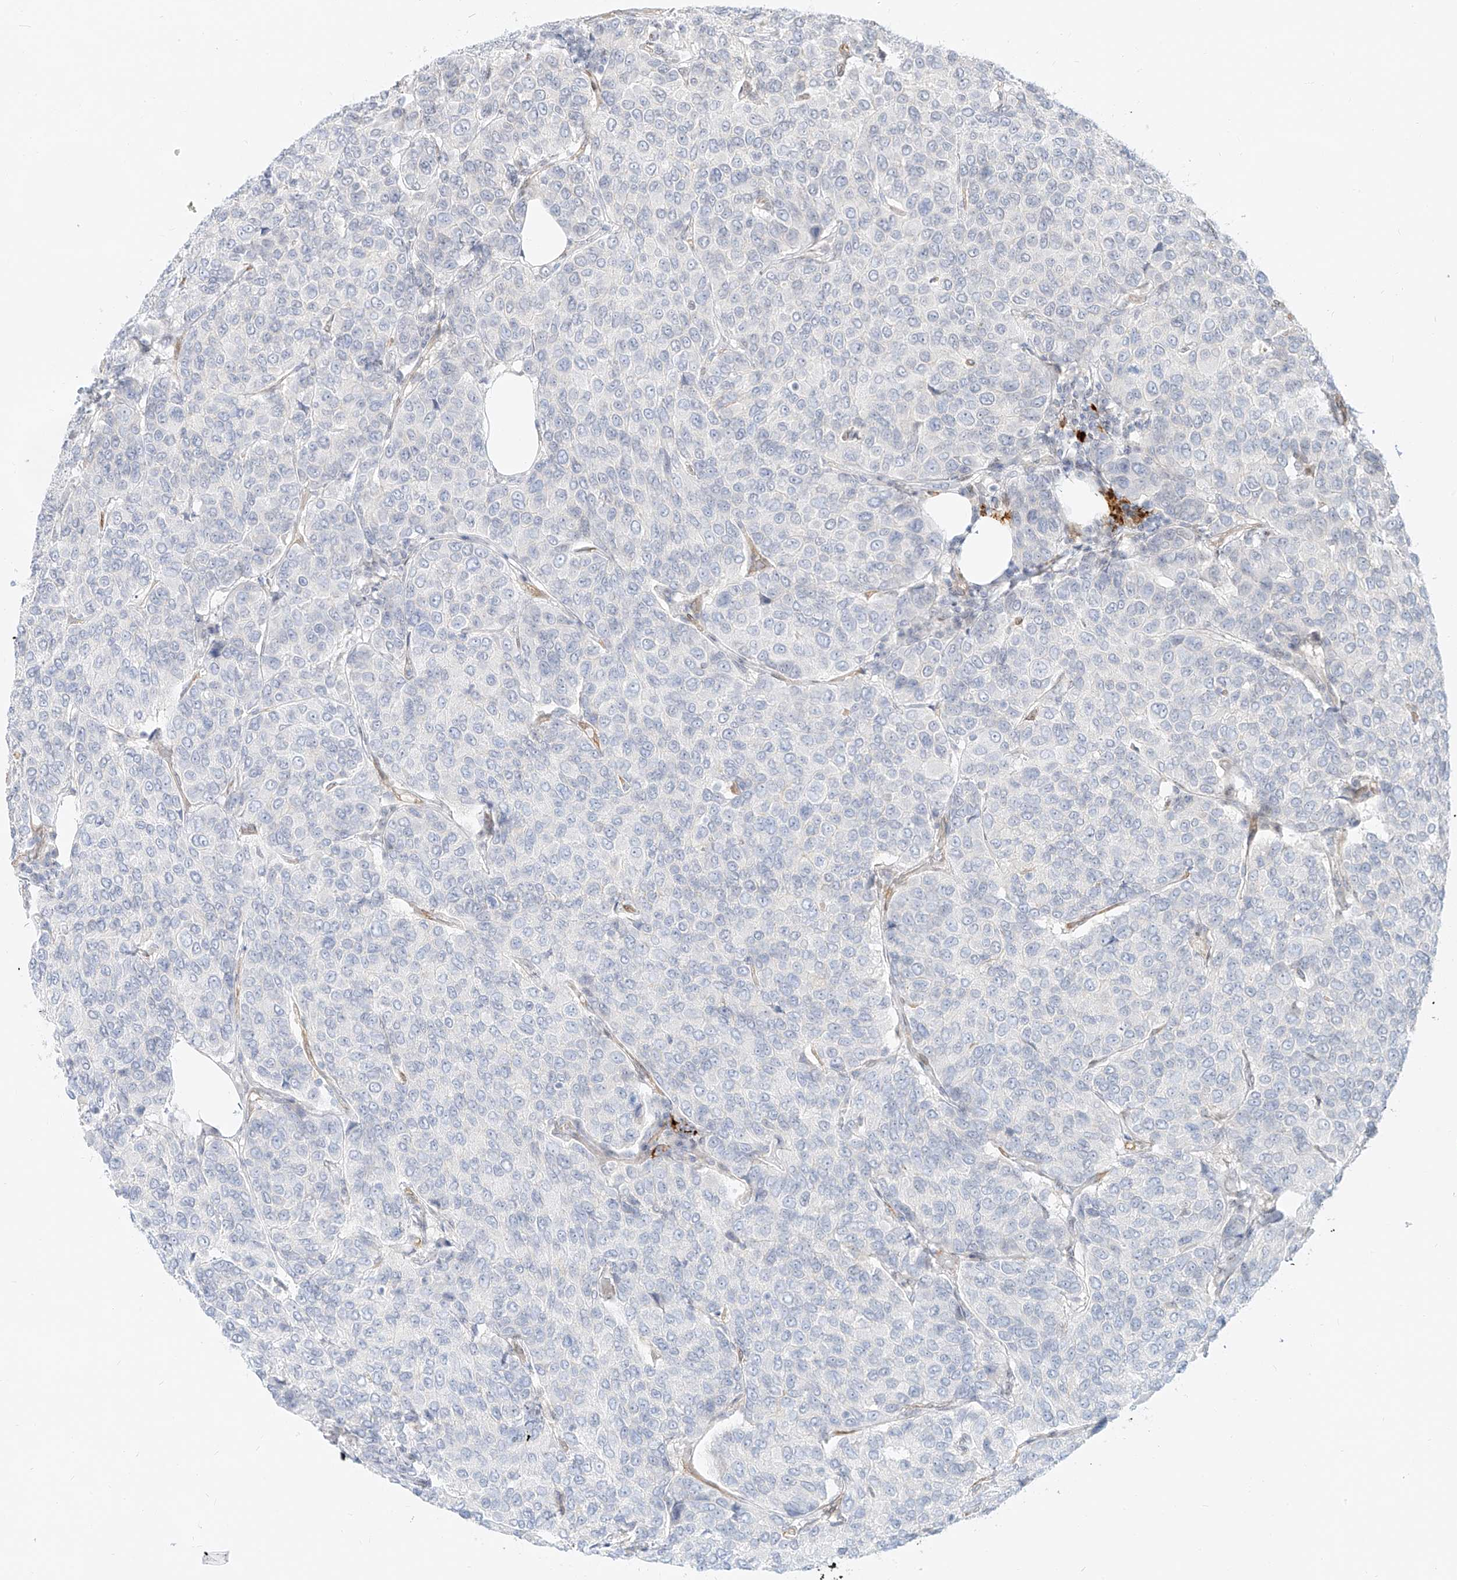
{"staining": {"intensity": "negative", "quantity": "none", "location": "none"}, "tissue": "breast cancer", "cell_type": "Tumor cells", "image_type": "cancer", "snomed": [{"axis": "morphology", "description": "Duct carcinoma"}, {"axis": "topography", "description": "Breast"}], "caption": "Immunohistochemistry (IHC) image of neoplastic tissue: human breast cancer stained with DAB reveals no significant protein expression in tumor cells.", "gene": "NHSL1", "patient": {"sex": "female", "age": 55}}